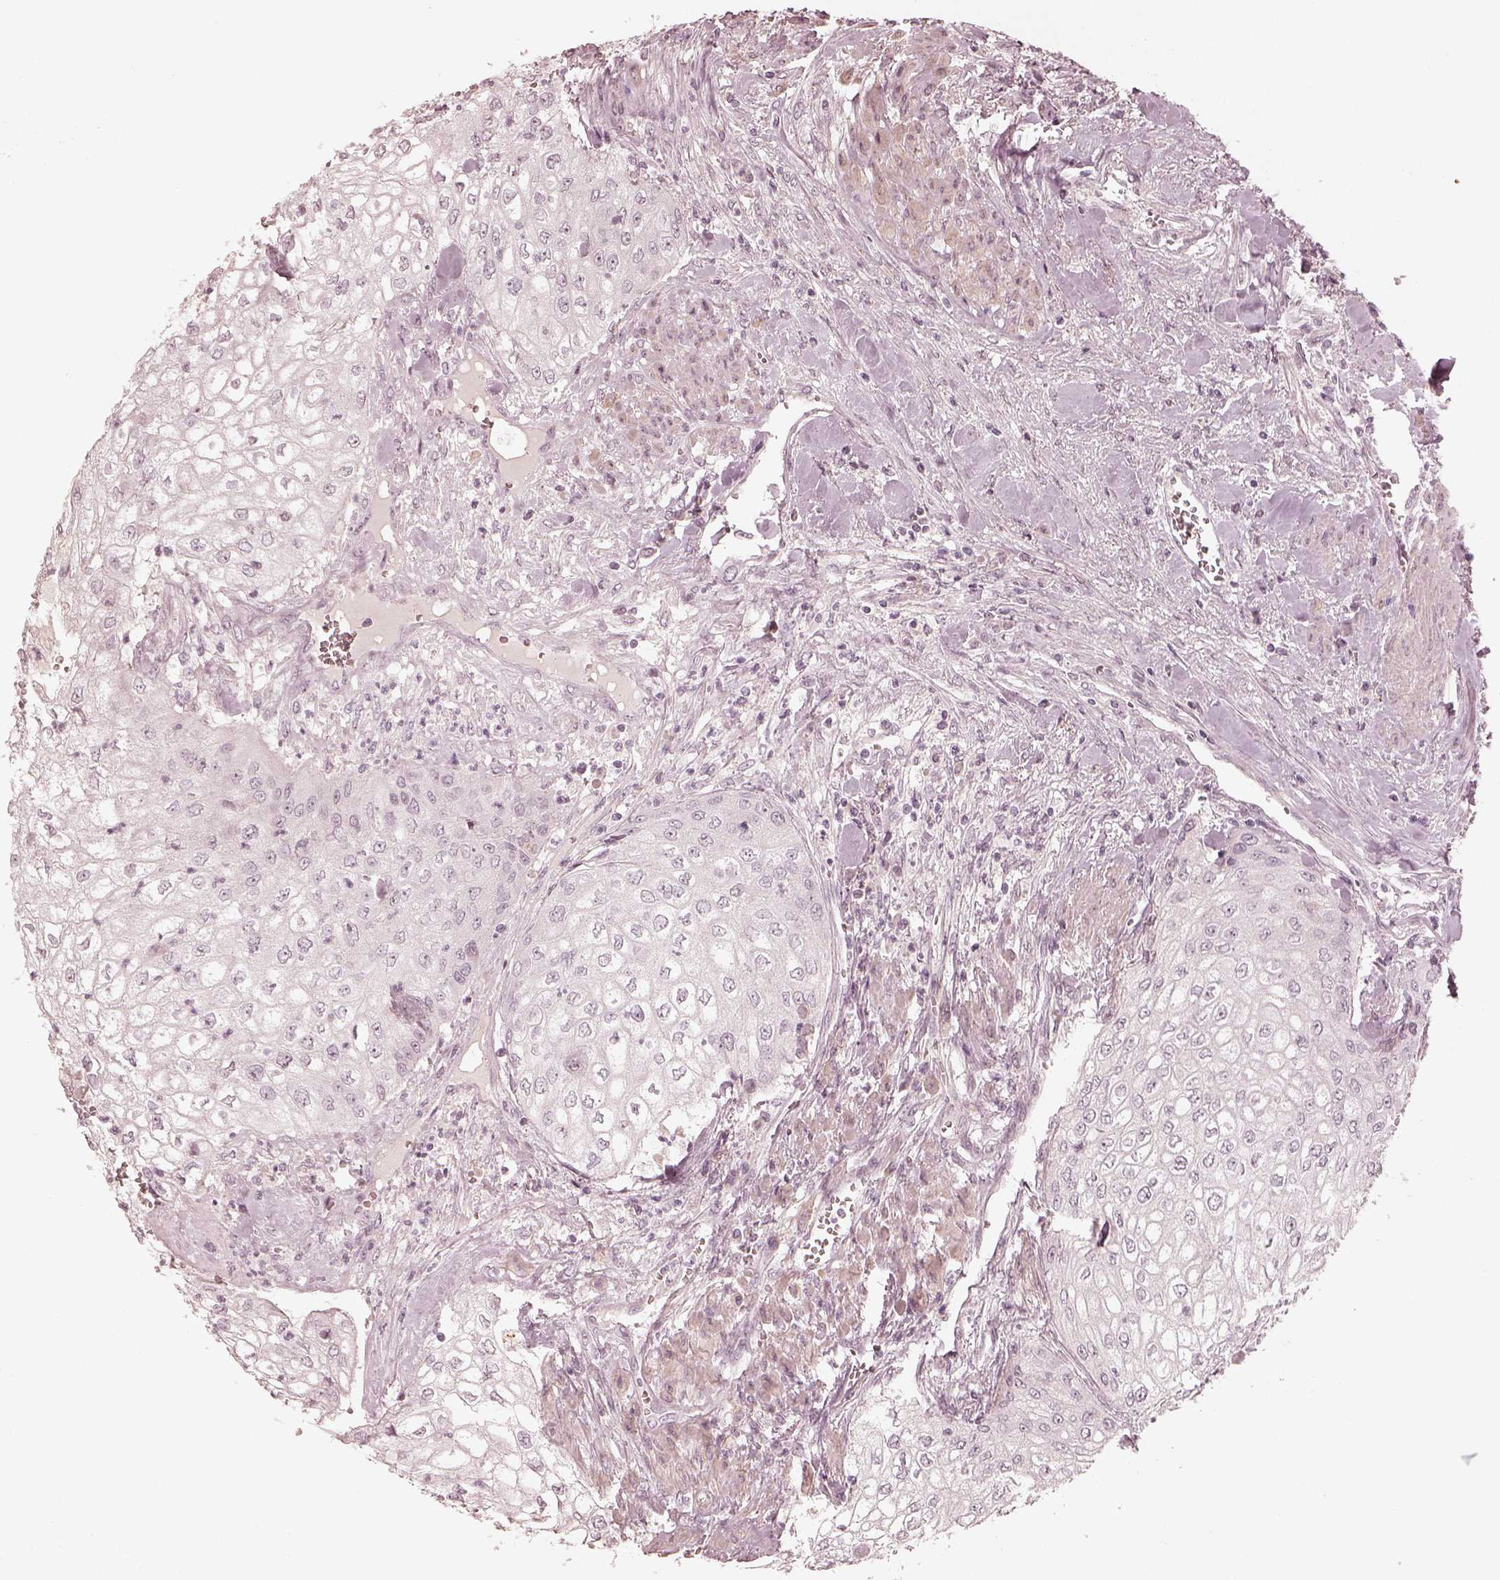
{"staining": {"intensity": "negative", "quantity": "none", "location": "none"}, "tissue": "urothelial cancer", "cell_type": "Tumor cells", "image_type": "cancer", "snomed": [{"axis": "morphology", "description": "Urothelial carcinoma, High grade"}, {"axis": "topography", "description": "Urinary bladder"}], "caption": "Immunohistochemistry of human urothelial carcinoma (high-grade) shows no expression in tumor cells.", "gene": "ADRB3", "patient": {"sex": "male", "age": 62}}